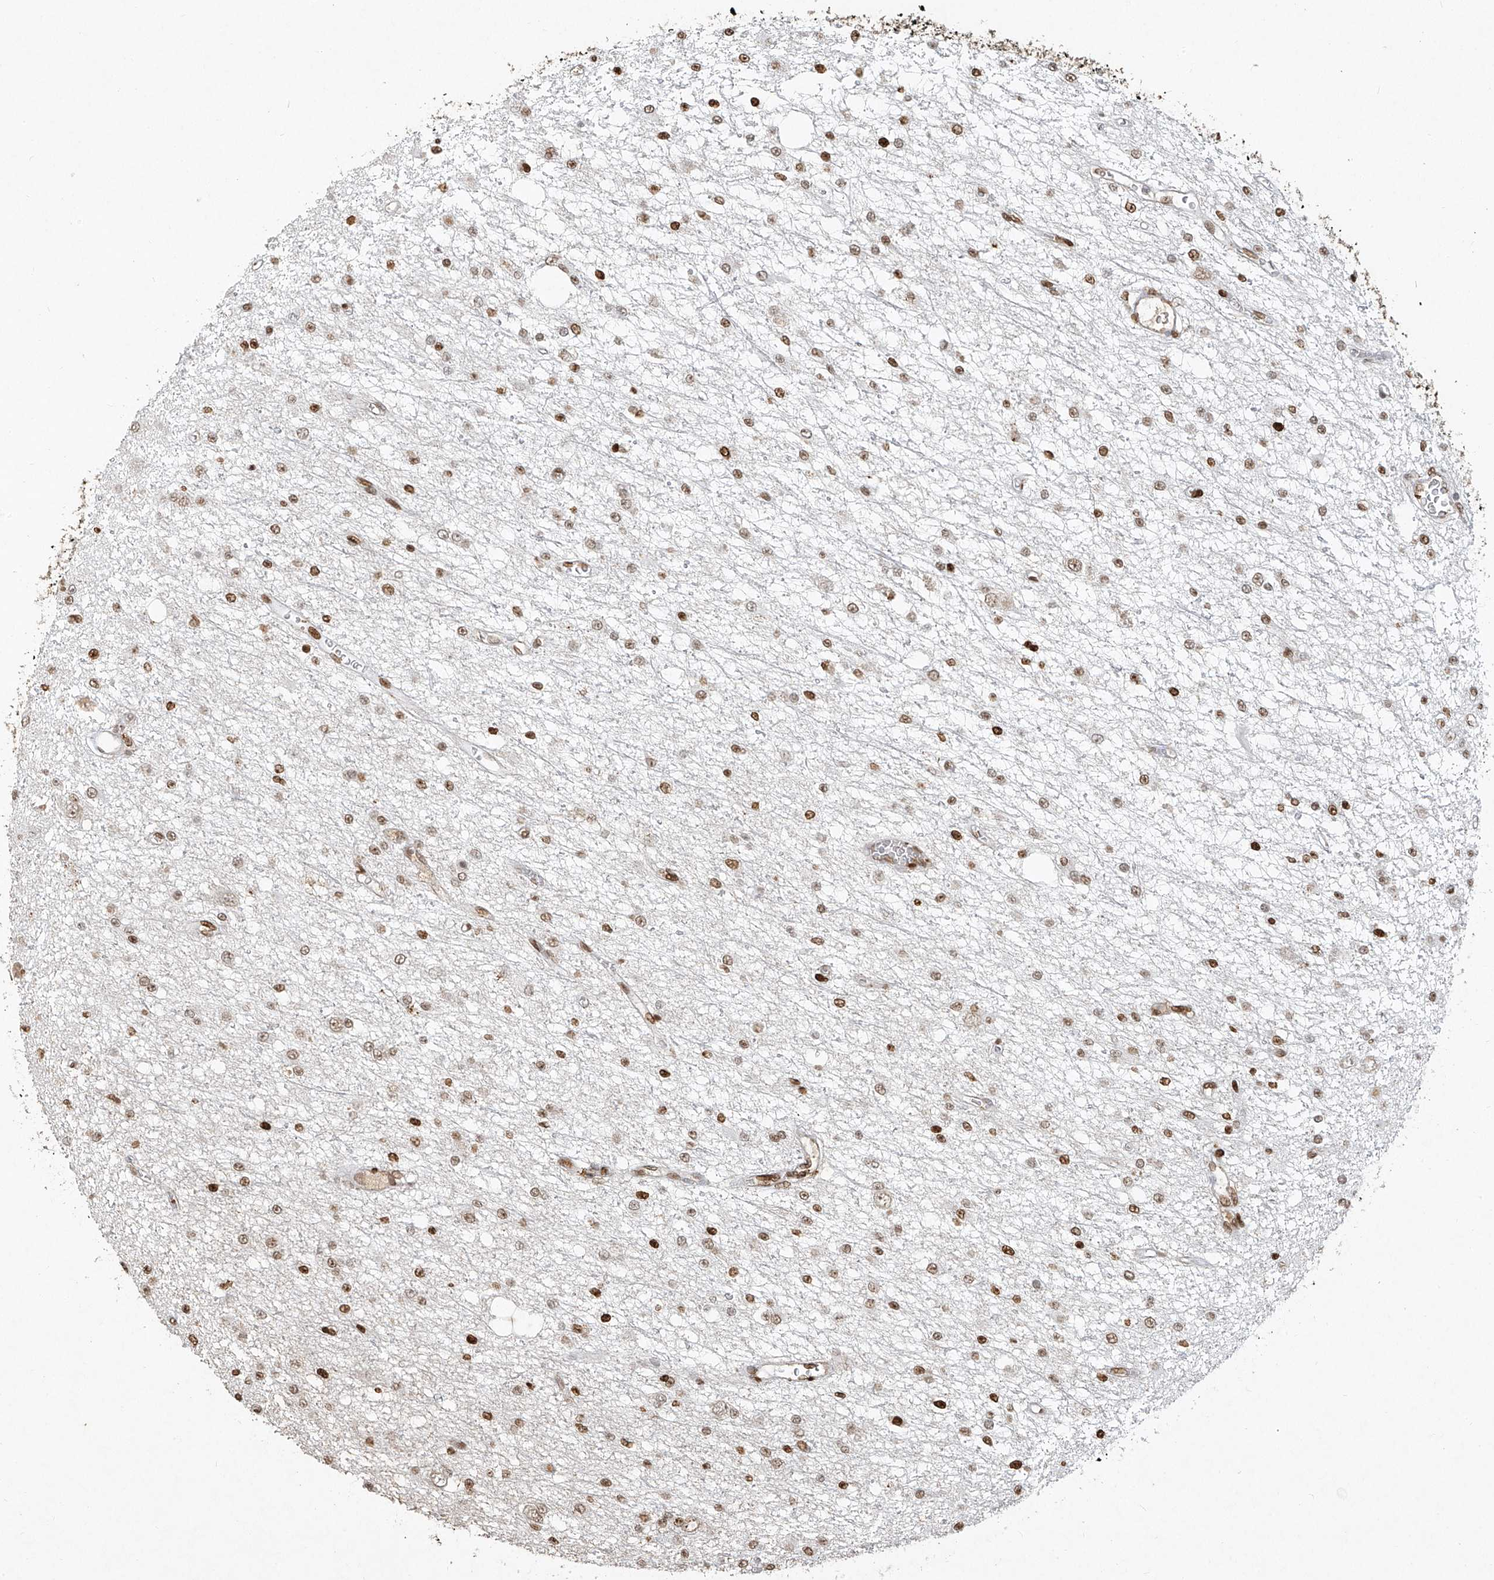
{"staining": {"intensity": "moderate", "quantity": ">75%", "location": "nuclear"}, "tissue": "glioma", "cell_type": "Tumor cells", "image_type": "cancer", "snomed": [{"axis": "morphology", "description": "Glioma, malignant, Low grade"}, {"axis": "topography", "description": "Brain"}], "caption": "Glioma stained with DAB (3,3'-diaminobenzidine) immunohistochemistry (IHC) exhibits medium levels of moderate nuclear positivity in about >75% of tumor cells. Nuclei are stained in blue.", "gene": "ATRIP", "patient": {"sex": "male", "age": 38}}